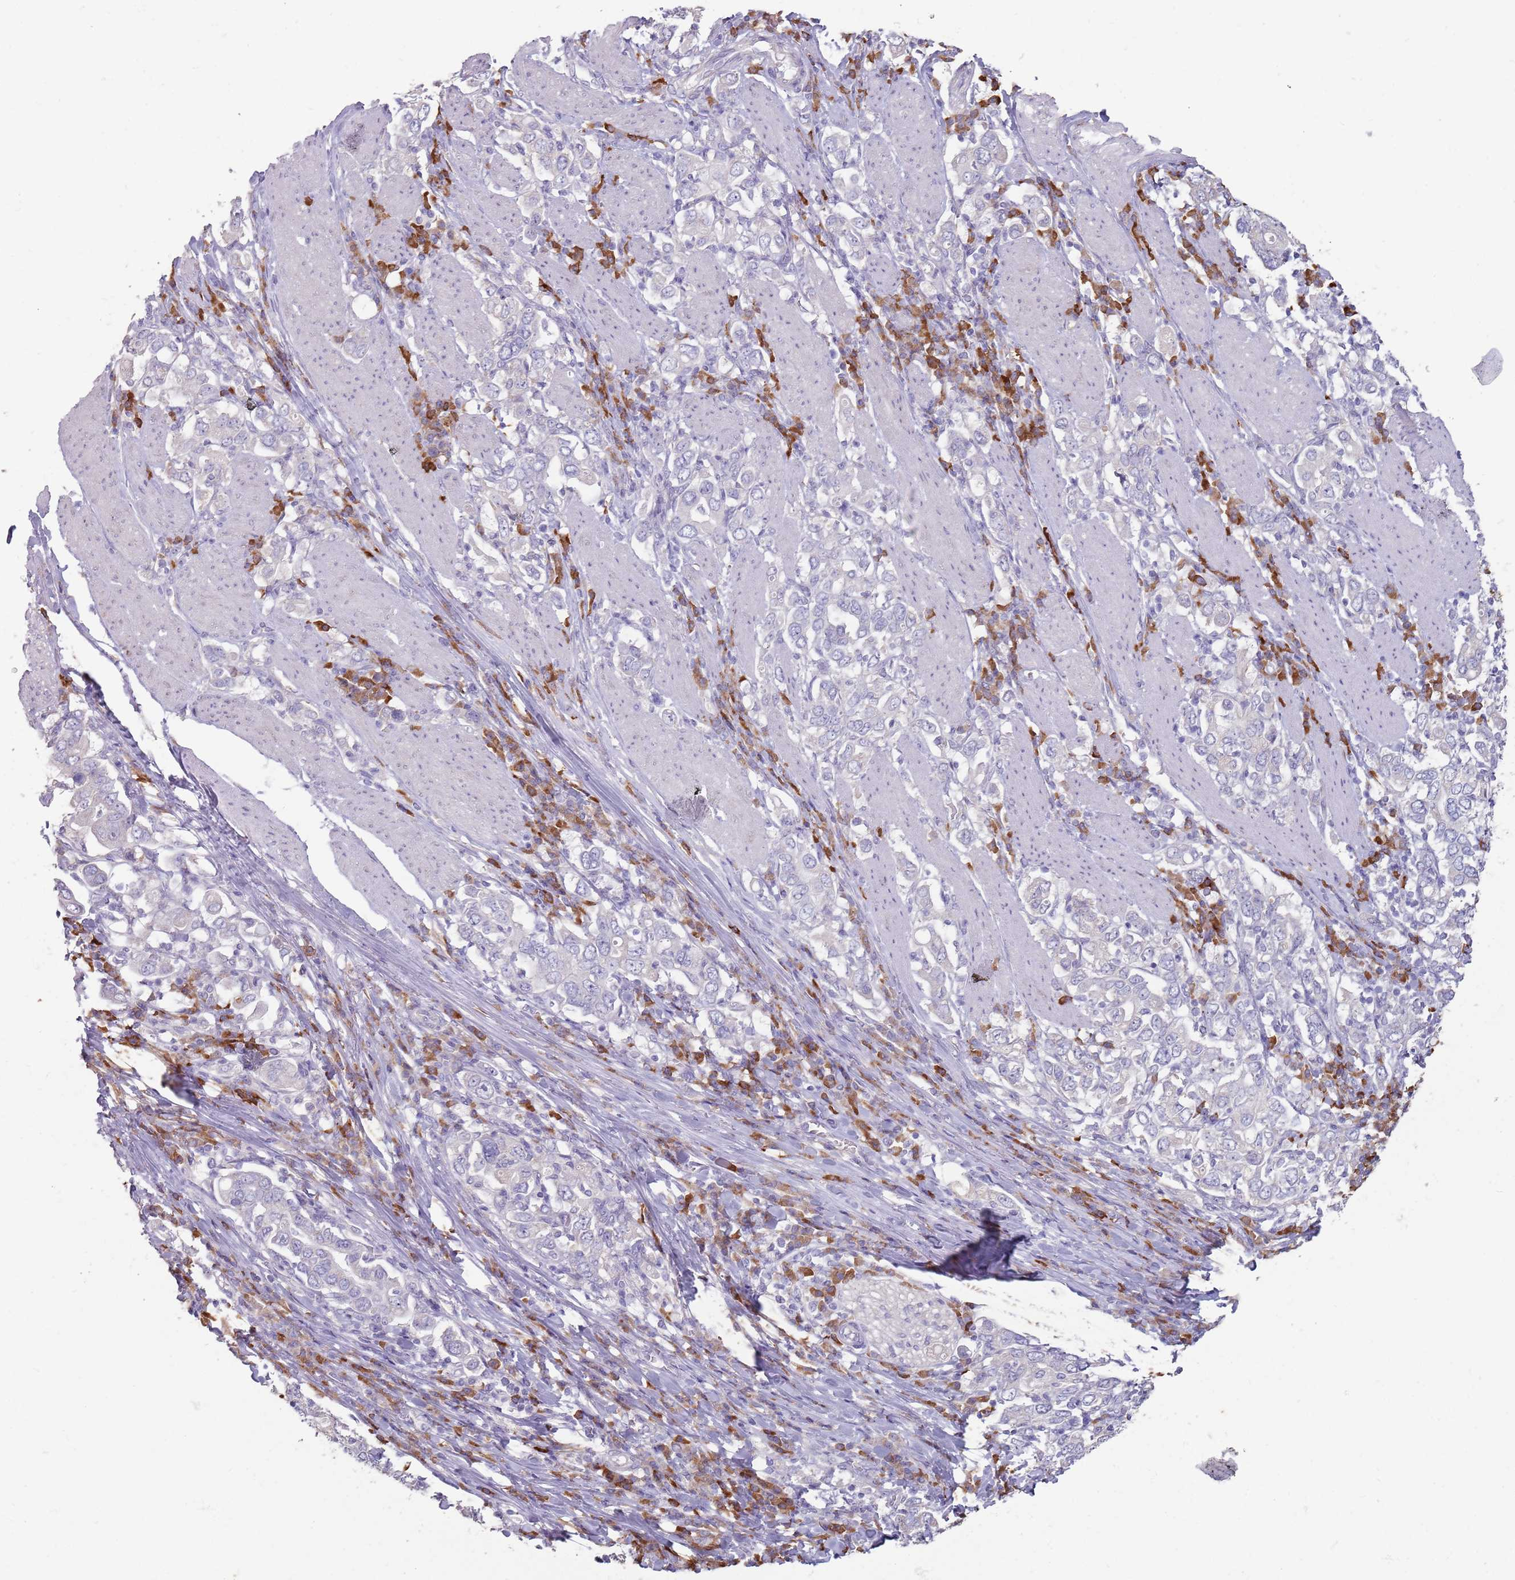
{"staining": {"intensity": "negative", "quantity": "none", "location": "none"}, "tissue": "stomach cancer", "cell_type": "Tumor cells", "image_type": "cancer", "snomed": [{"axis": "morphology", "description": "Adenocarcinoma, NOS"}, {"axis": "topography", "description": "Stomach, upper"}], "caption": "The photomicrograph shows no significant positivity in tumor cells of stomach cancer. (Stains: DAB immunohistochemistry (IHC) with hematoxylin counter stain, Microscopy: brightfield microscopy at high magnification).", "gene": "DXO", "patient": {"sex": "male", "age": 62}}